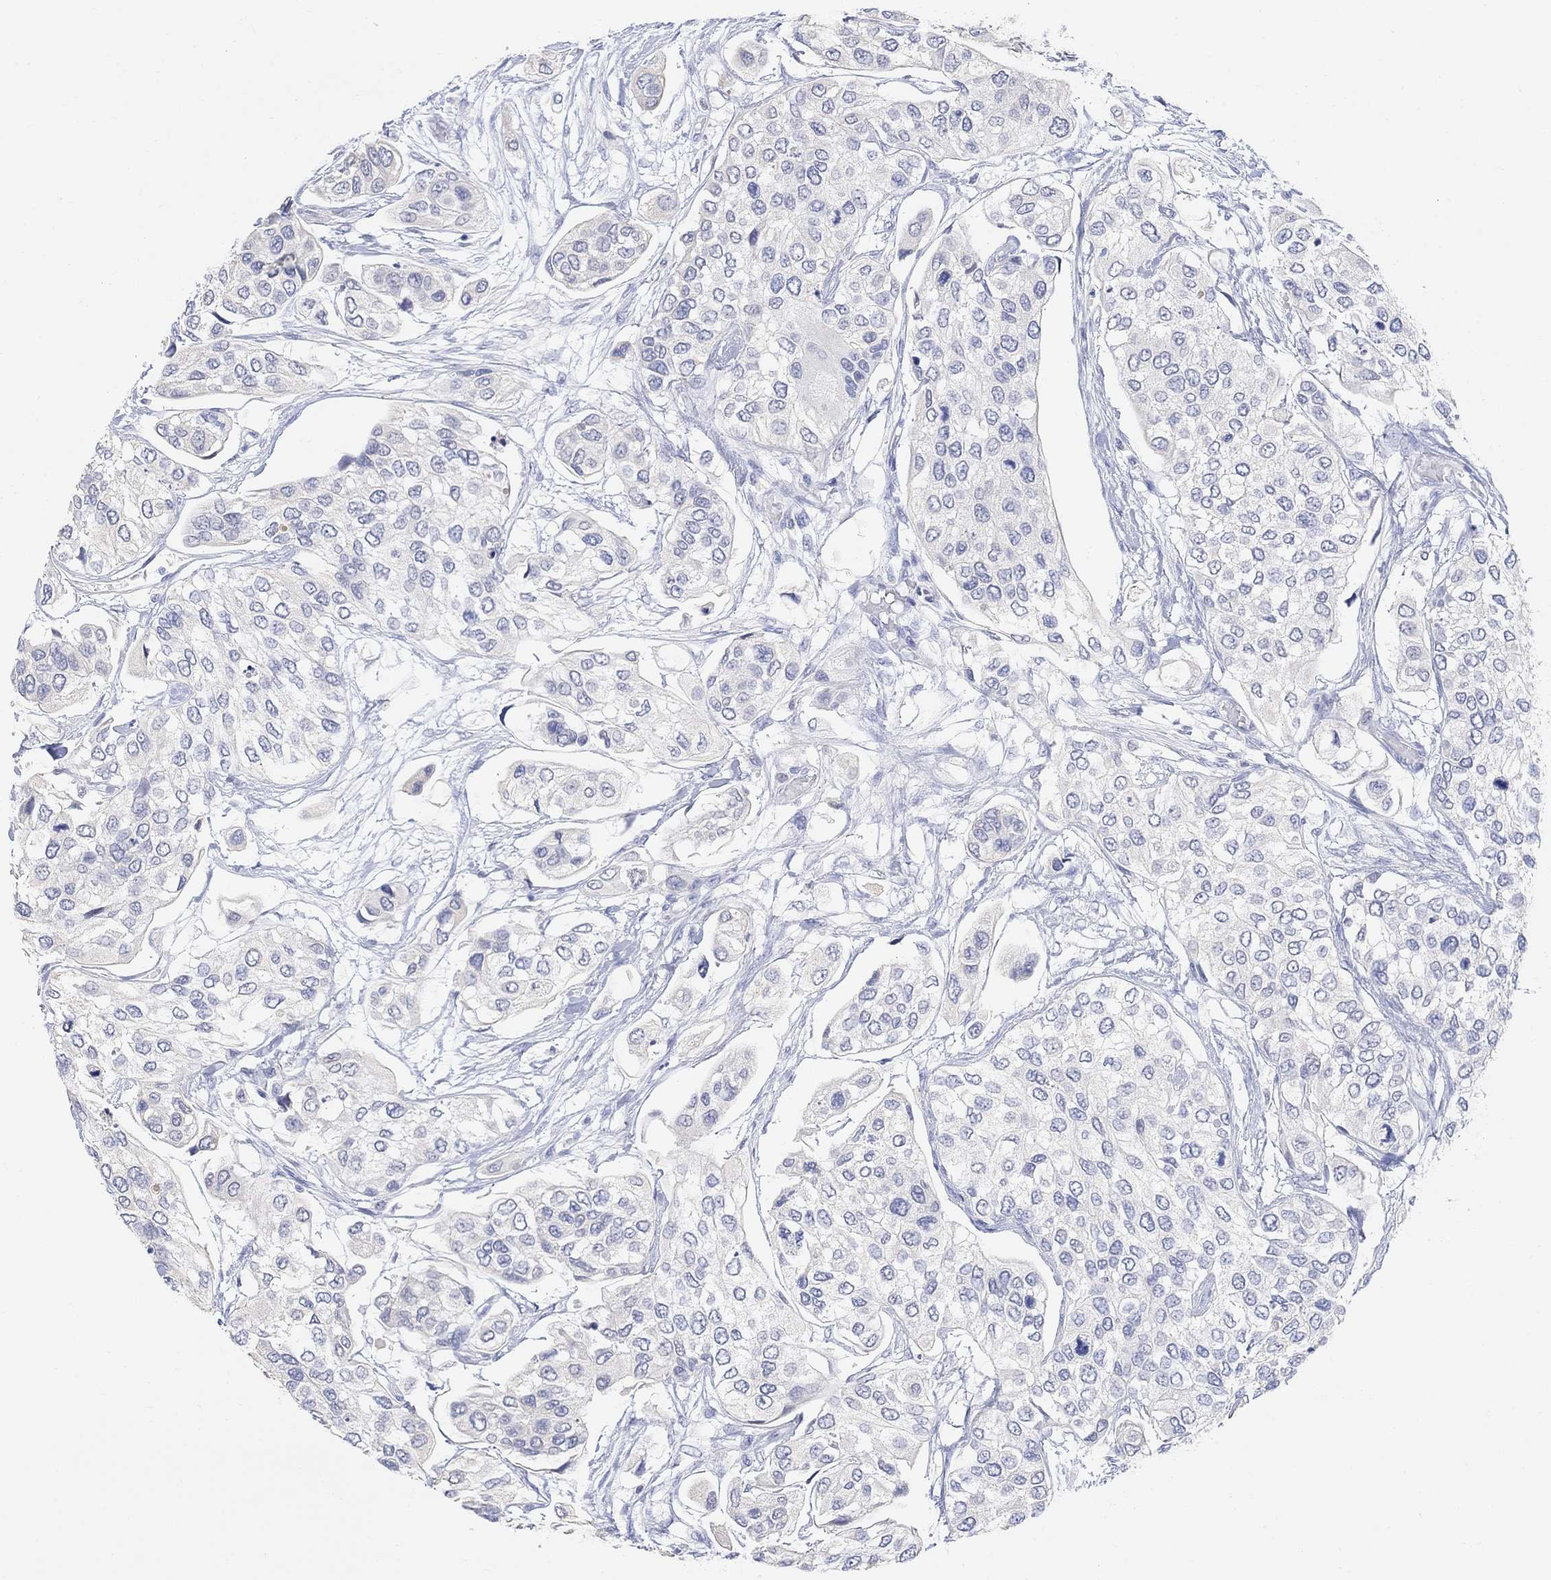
{"staining": {"intensity": "negative", "quantity": "none", "location": "none"}, "tissue": "urothelial cancer", "cell_type": "Tumor cells", "image_type": "cancer", "snomed": [{"axis": "morphology", "description": "Urothelial carcinoma, High grade"}, {"axis": "topography", "description": "Urinary bladder"}], "caption": "This is an IHC micrograph of urothelial cancer. There is no expression in tumor cells.", "gene": "TYR", "patient": {"sex": "male", "age": 77}}